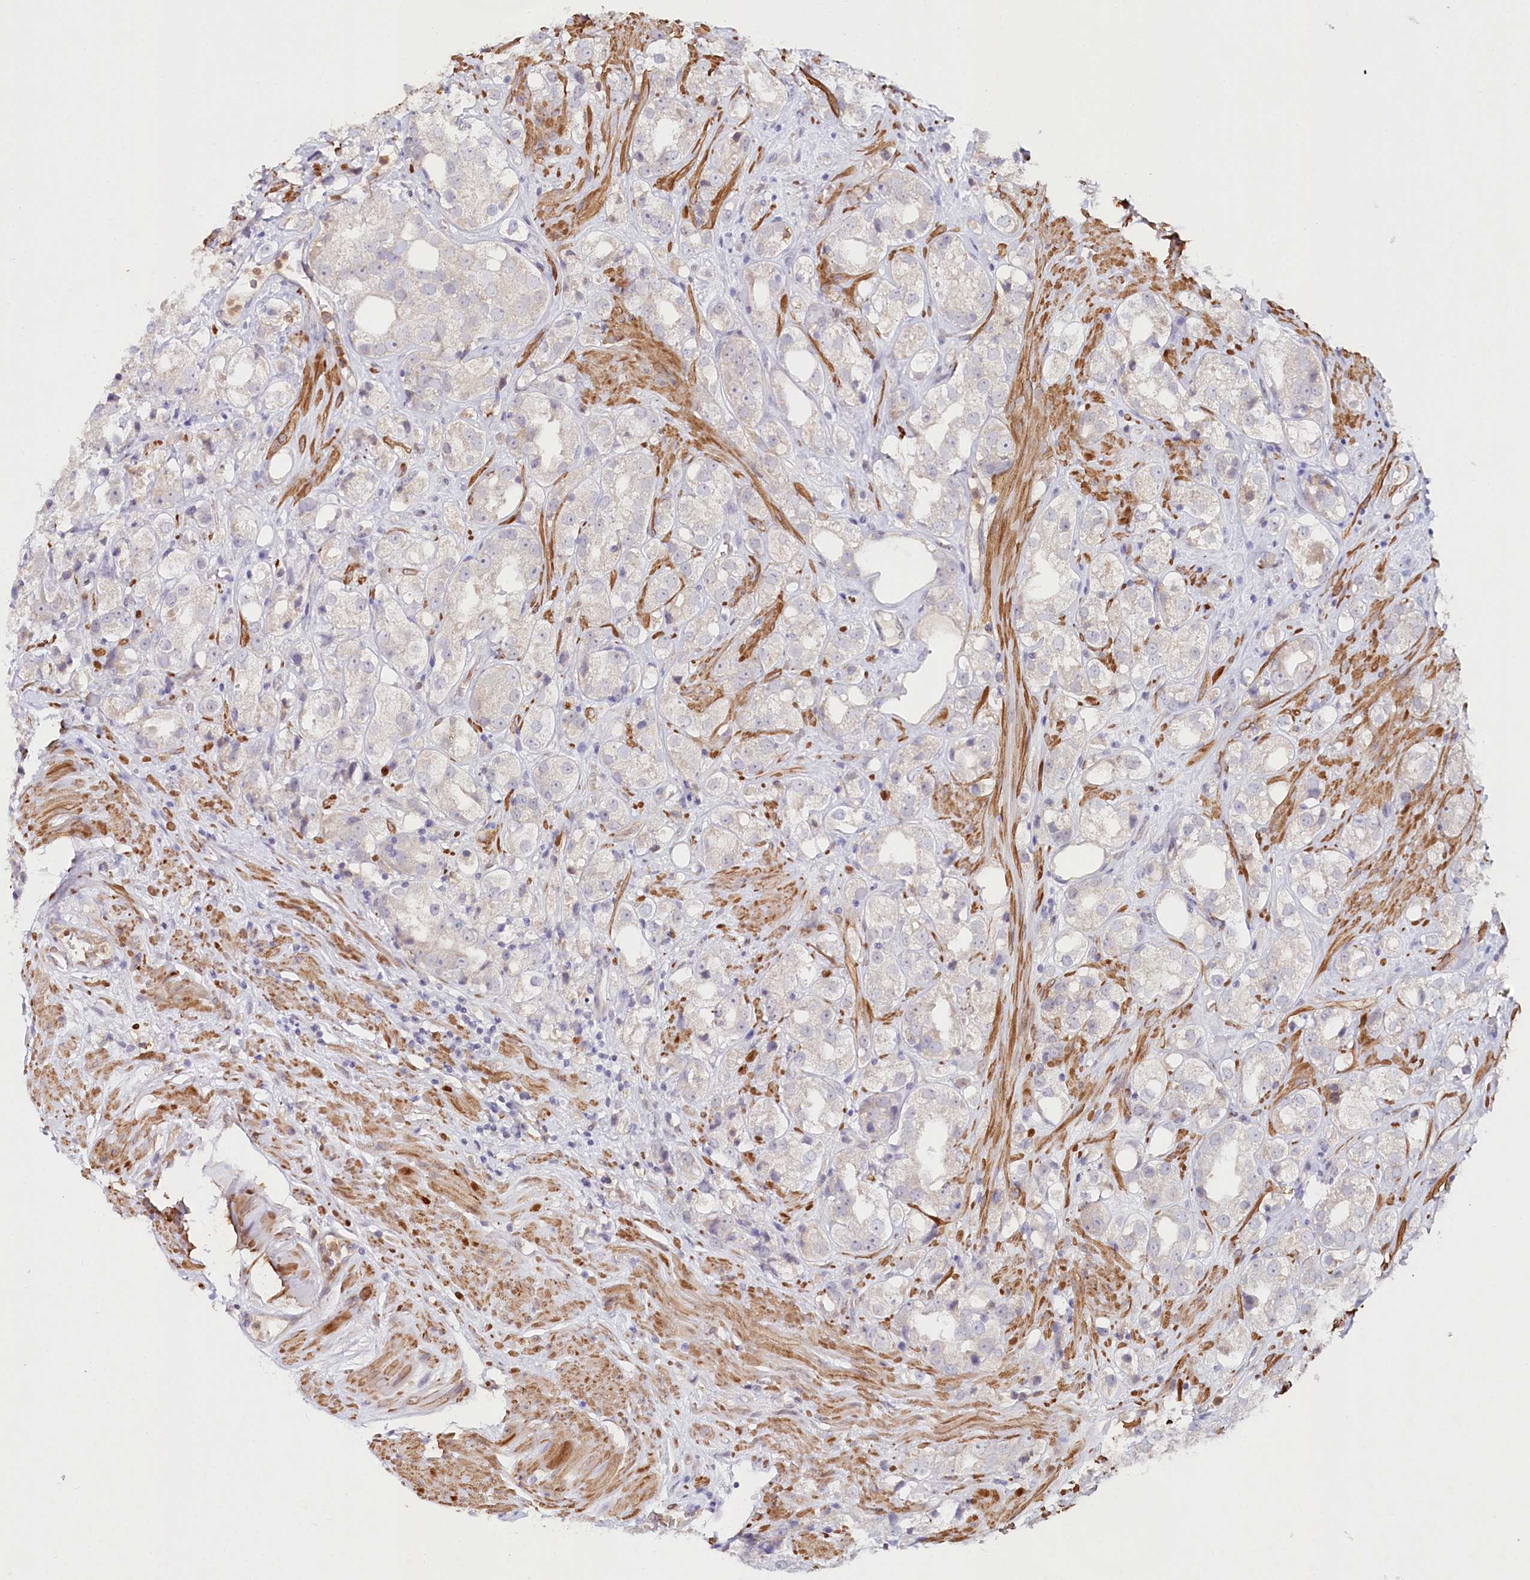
{"staining": {"intensity": "negative", "quantity": "none", "location": "none"}, "tissue": "prostate cancer", "cell_type": "Tumor cells", "image_type": "cancer", "snomed": [{"axis": "morphology", "description": "Adenocarcinoma, NOS"}, {"axis": "topography", "description": "Prostate"}], "caption": "Tumor cells show no significant protein positivity in prostate adenocarcinoma.", "gene": "ALDH3B1", "patient": {"sex": "male", "age": 79}}